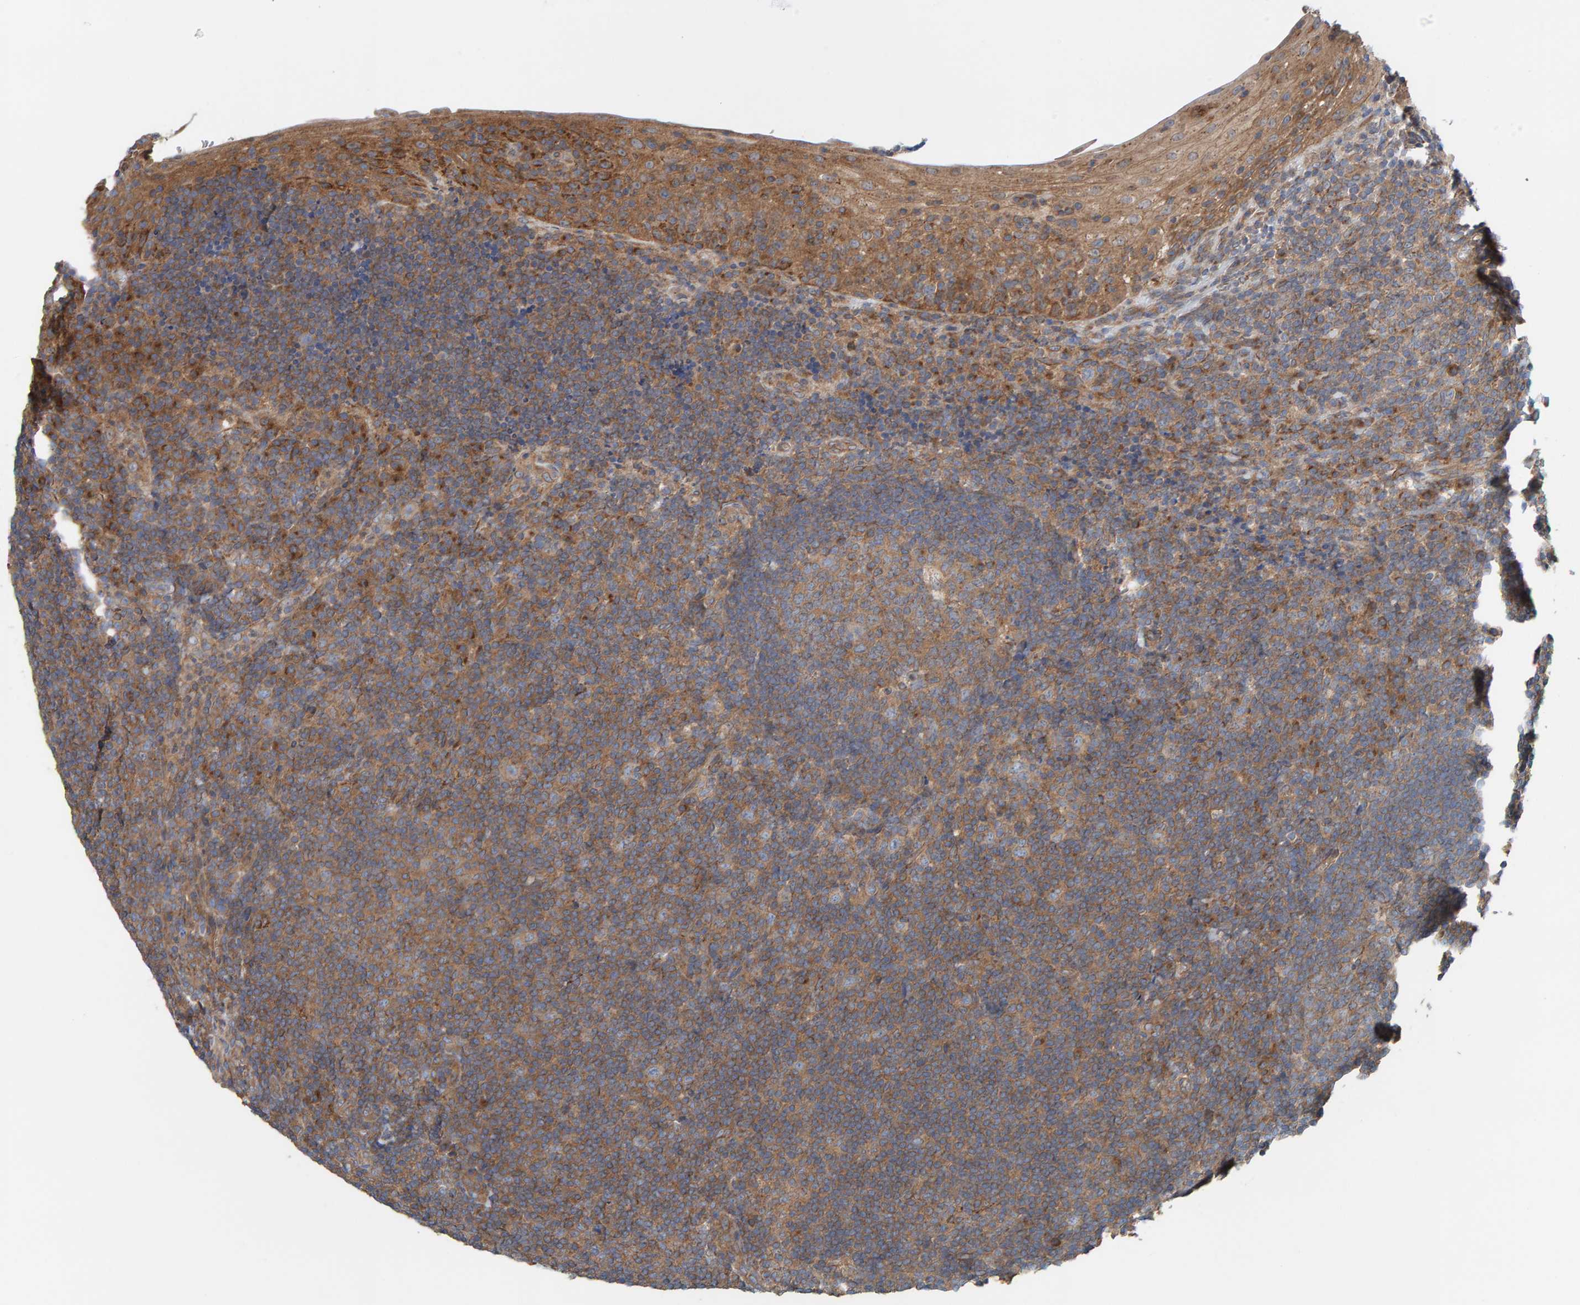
{"staining": {"intensity": "moderate", "quantity": ">75%", "location": "cytoplasmic/membranous"}, "tissue": "tonsil", "cell_type": "Germinal center cells", "image_type": "normal", "snomed": [{"axis": "morphology", "description": "Normal tissue, NOS"}, {"axis": "topography", "description": "Tonsil"}], "caption": "DAB immunohistochemical staining of normal tonsil demonstrates moderate cytoplasmic/membranous protein staining in about >75% of germinal center cells. The staining was performed using DAB (3,3'-diaminobenzidine), with brown indicating positive protein expression. Nuclei are stained blue with hematoxylin.", "gene": "UBAP1", "patient": {"sex": "male", "age": 37}}